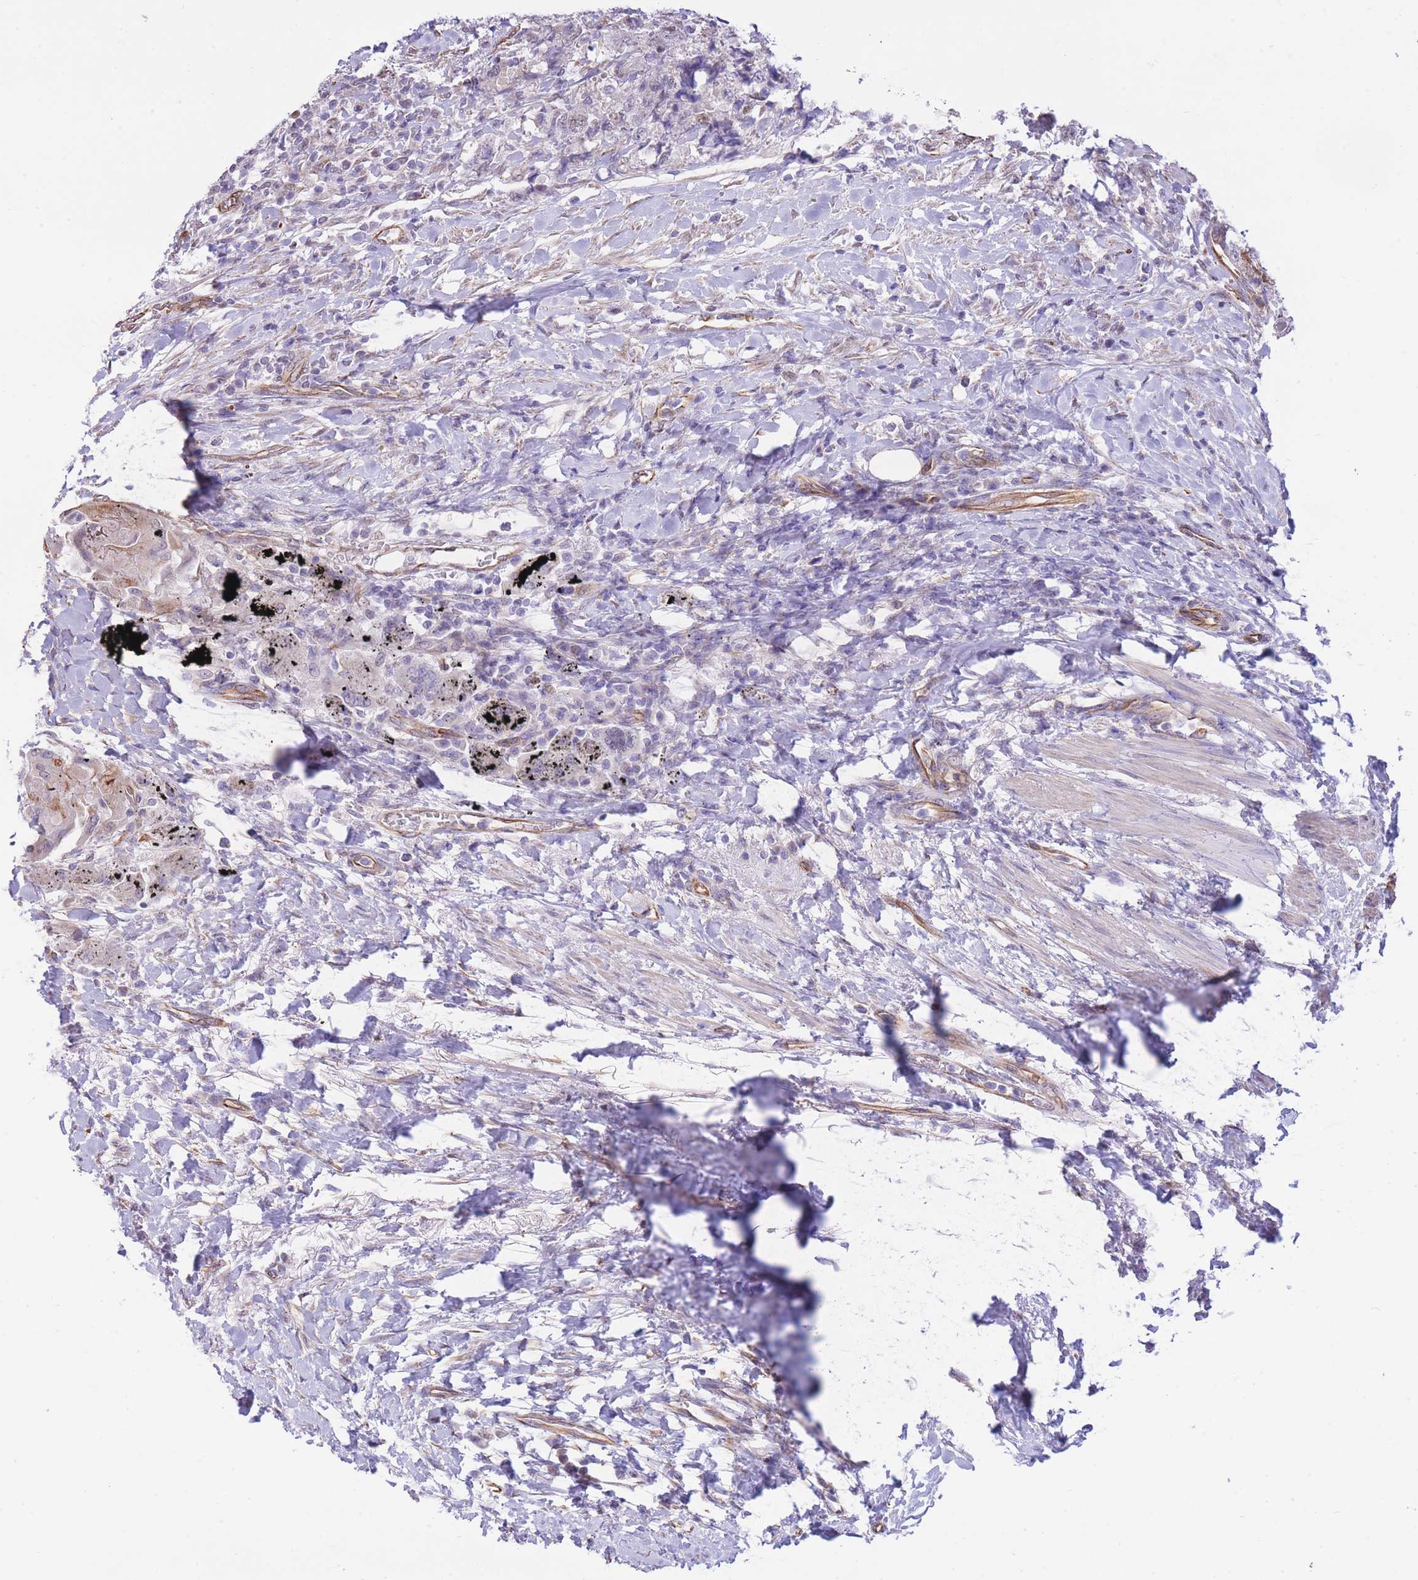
{"staining": {"intensity": "negative", "quantity": "none", "location": "none"}, "tissue": "urothelial cancer", "cell_type": "Tumor cells", "image_type": "cancer", "snomed": [{"axis": "morphology", "description": "Urothelial carcinoma, High grade"}, {"axis": "topography", "description": "Urinary bladder"}], "caption": "IHC of urothelial carcinoma (high-grade) demonstrates no staining in tumor cells. Brightfield microscopy of immunohistochemistry stained with DAB (brown) and hematoxylin (blue), captured at high magnification.", "gene": "PSG8", "patient": {"sex": "female", "age": 78}}